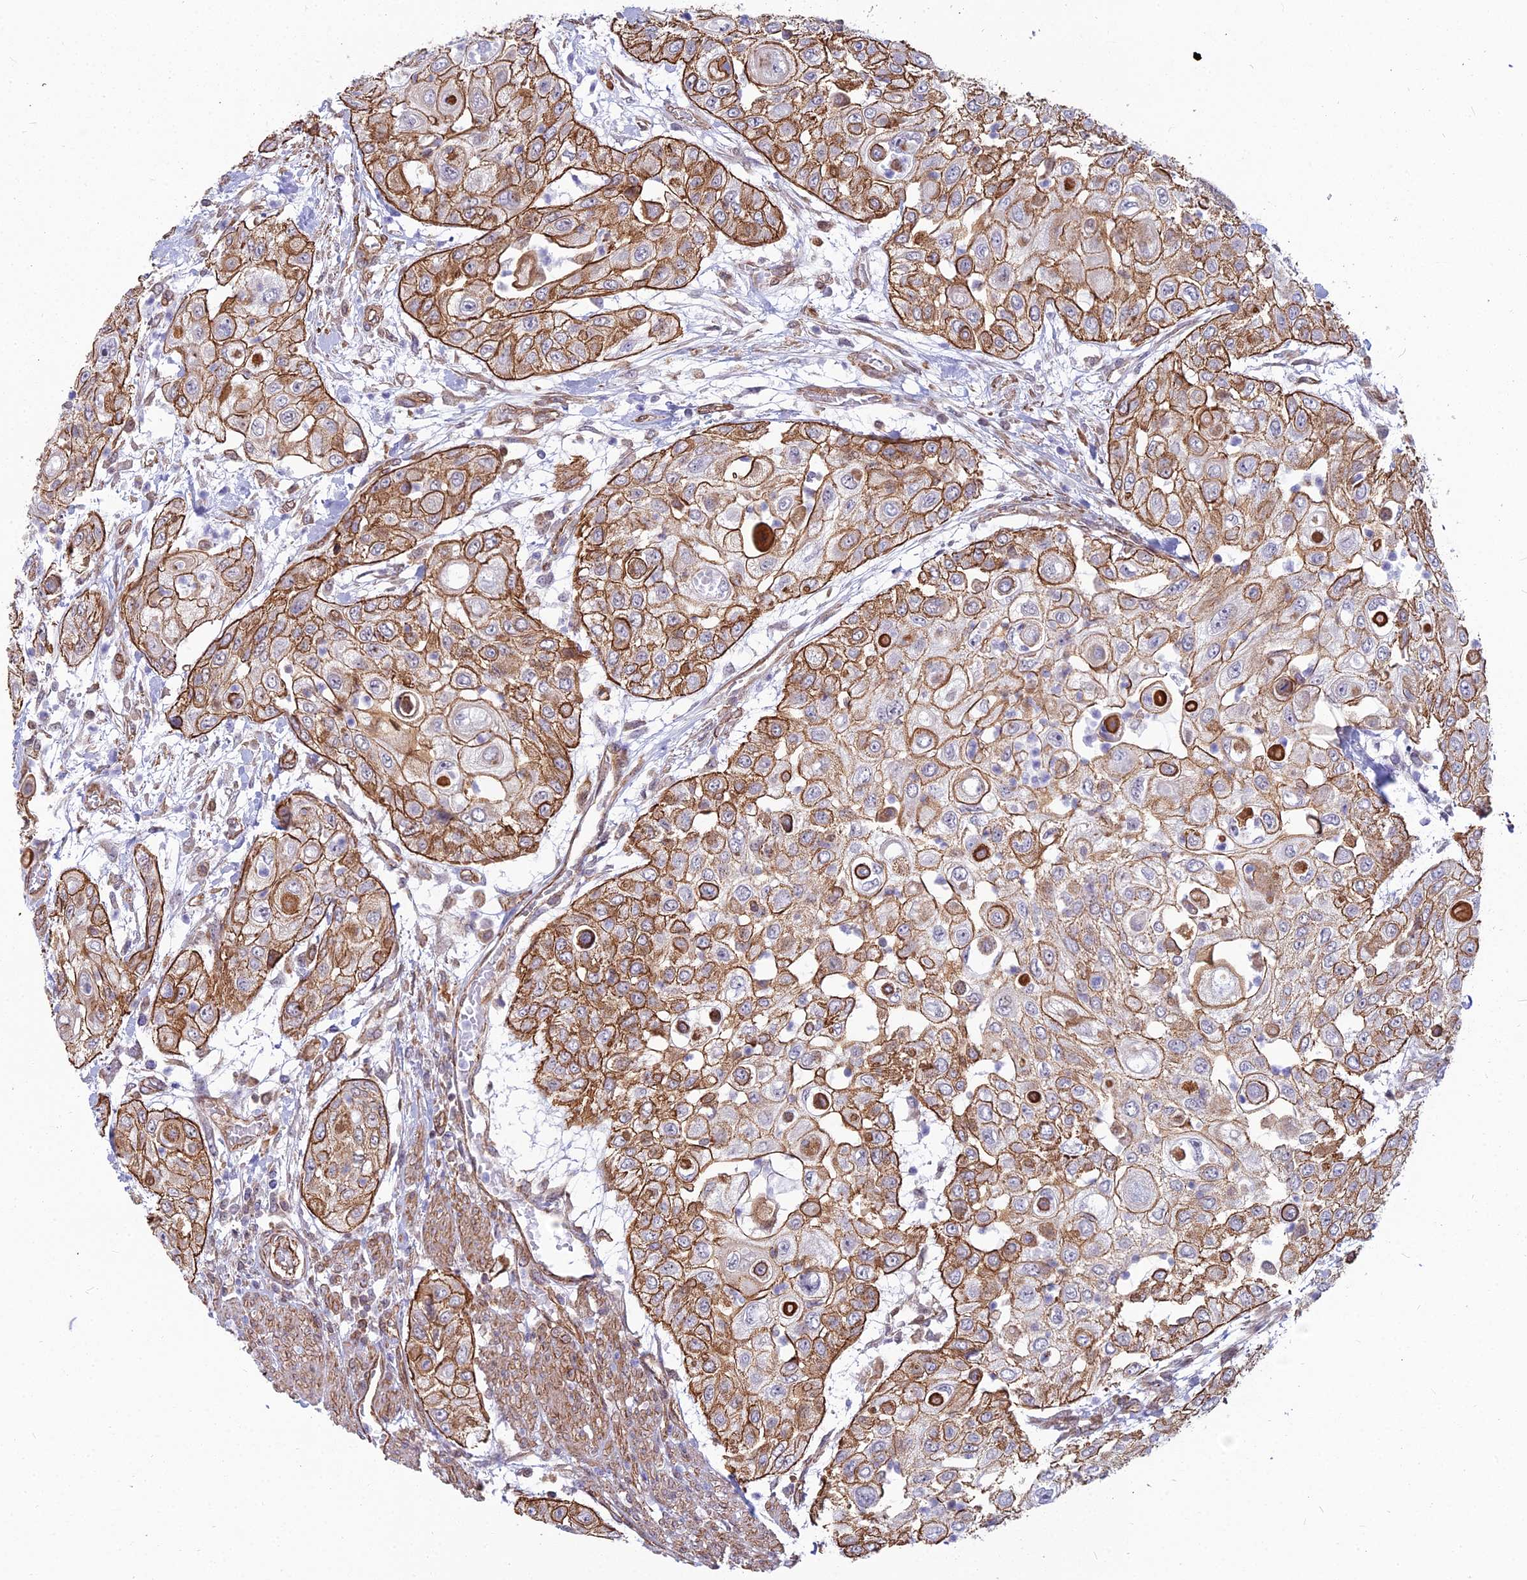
{"staining": {"intensity": "moderate", "quantity": ">75%", "location": "cytoplasmic/membranous"}, "tissue": "urothelial cancer", "cell_type": "Tumor cells", "image_type": "cancer", "snomed": [{"axis": "morphology", "description": "Urothelial carcinoma, High grade"}, {"axis": "topography", "description": "Urinary bladder"}], "caption": "Urothelial cancer was stained to show a protein in brown. There is medium levels of moderate cytoplasmic/membranous positivity in approximately >75% of tumor cells.", "gene": "YJU2", "patient": {"sex": "female", "age": 79}}